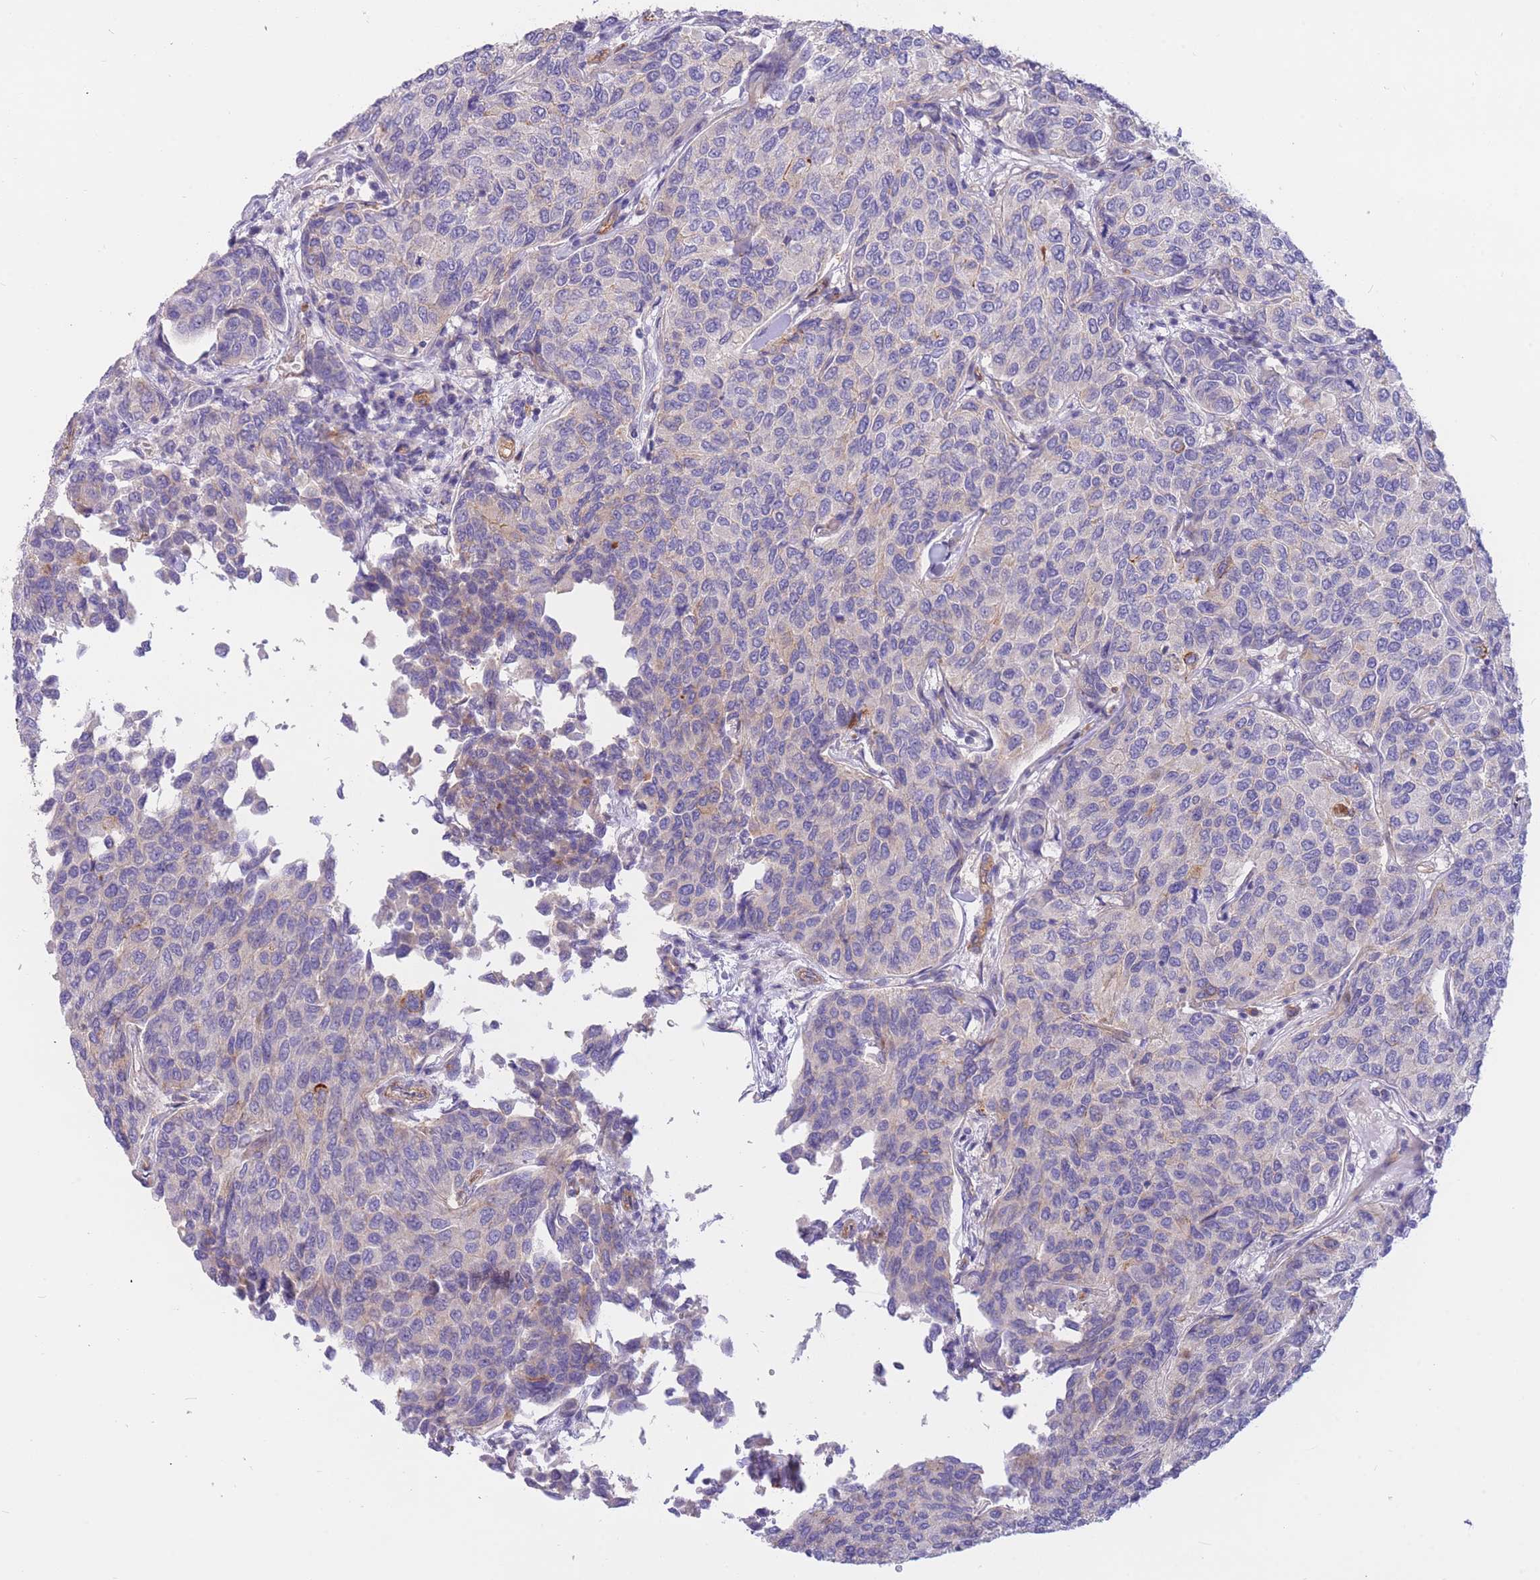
{"staining": {"intensity": "negative", "quantity": "none", "location": "none"}, "tissue": "breast cancer", "cell_type": "Tumor cells", "image_type": "cancer", "snomed": [{"axis": "morphology", "description": "Duct carcinoma"}, {"axis": "topography", "description": "Breast"}], "caption": "Immunohistochemistry of intraductal carcinoma (breast) exhibits no expression in tumor cells.", "gene": "SULT1A1", "patient": {"sex": "female", "age": 55}}